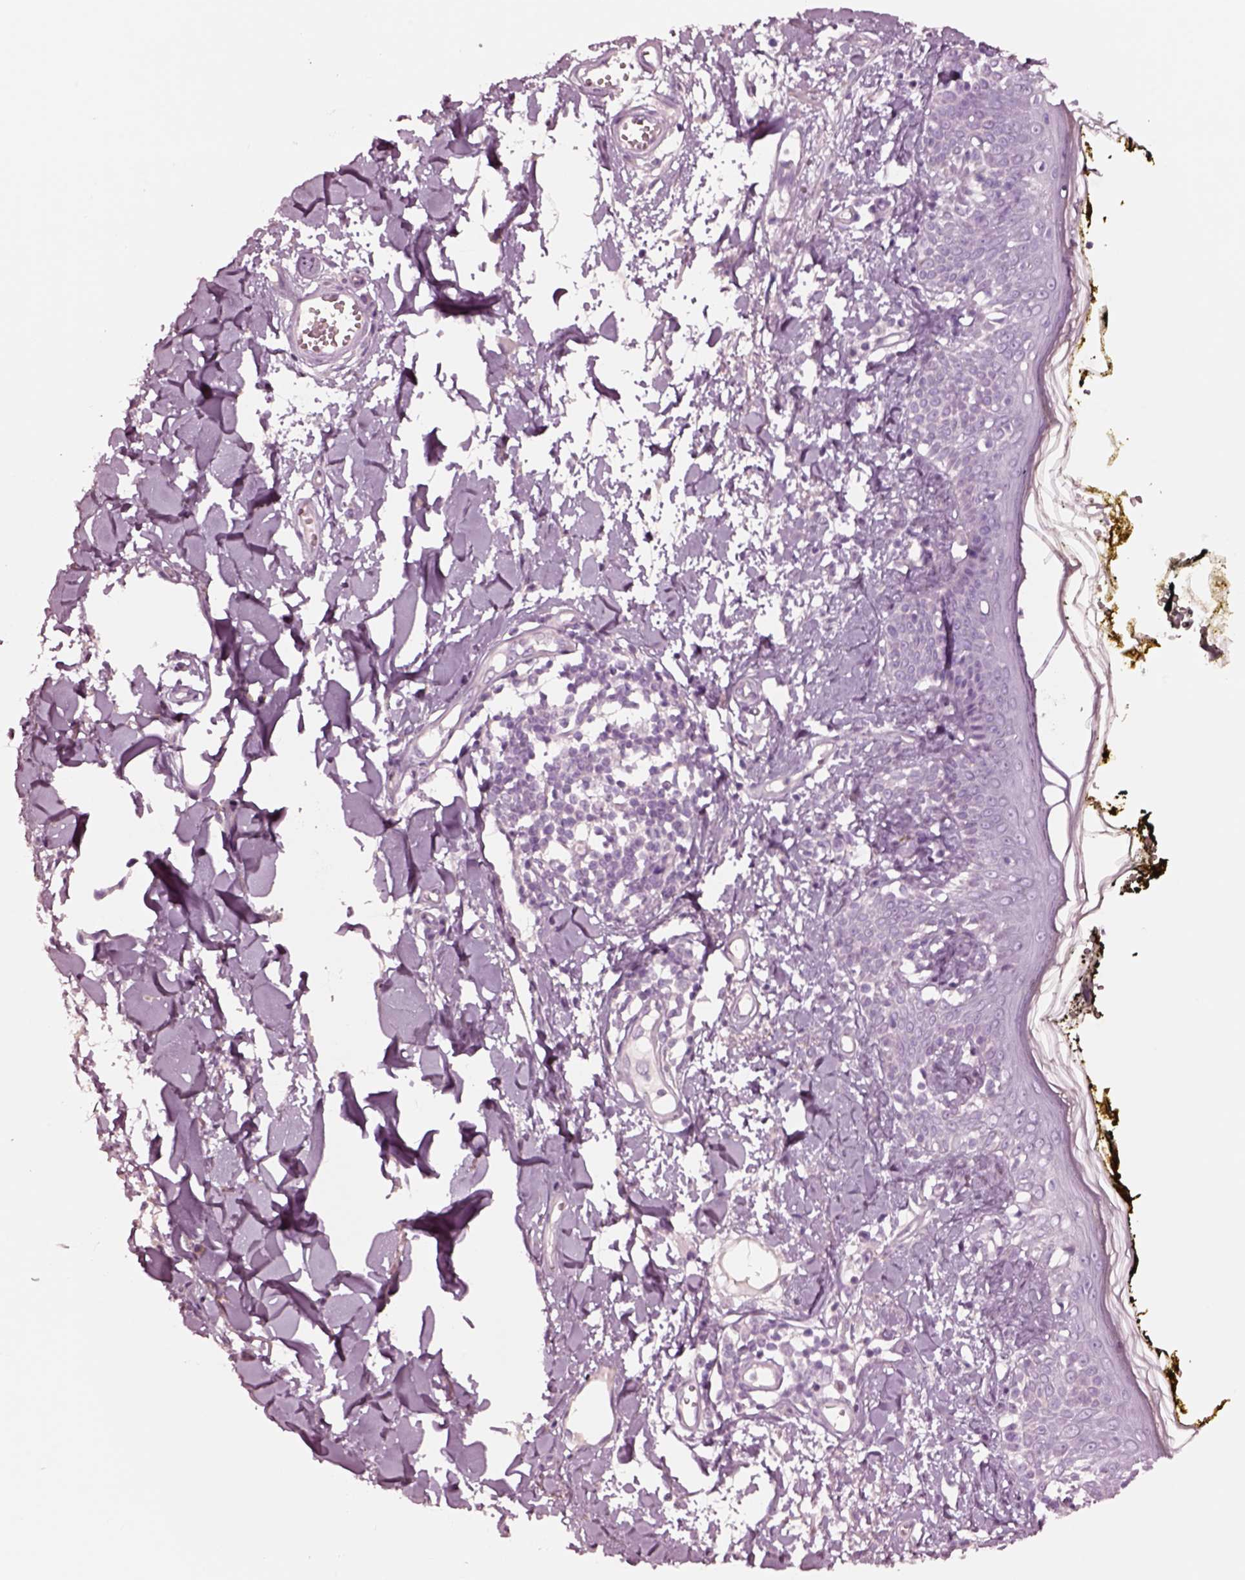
{"staining": {"intensity": "negative", "quantity": "none", "location": "none"}, "tissue": "skin", "cell_type": "Fibroblasts", "image_type": "normal", "snomed": [{"axis": "morphology", "description": "Normal tissue, NOS"}, {"axis": "topography", "description": "Skin"}], "caption": "This is a histopathology image of immunohistochemistry staining of normal skin, which shows no staining in fibroblasts. The staining is performed using DAB (3,3'-diaminobenzidine) brown chromogen with nuclei counter-stained in using hematoxylin.", "gene": "NMRK2", "patient": {"sex": "male", "age": 76}}